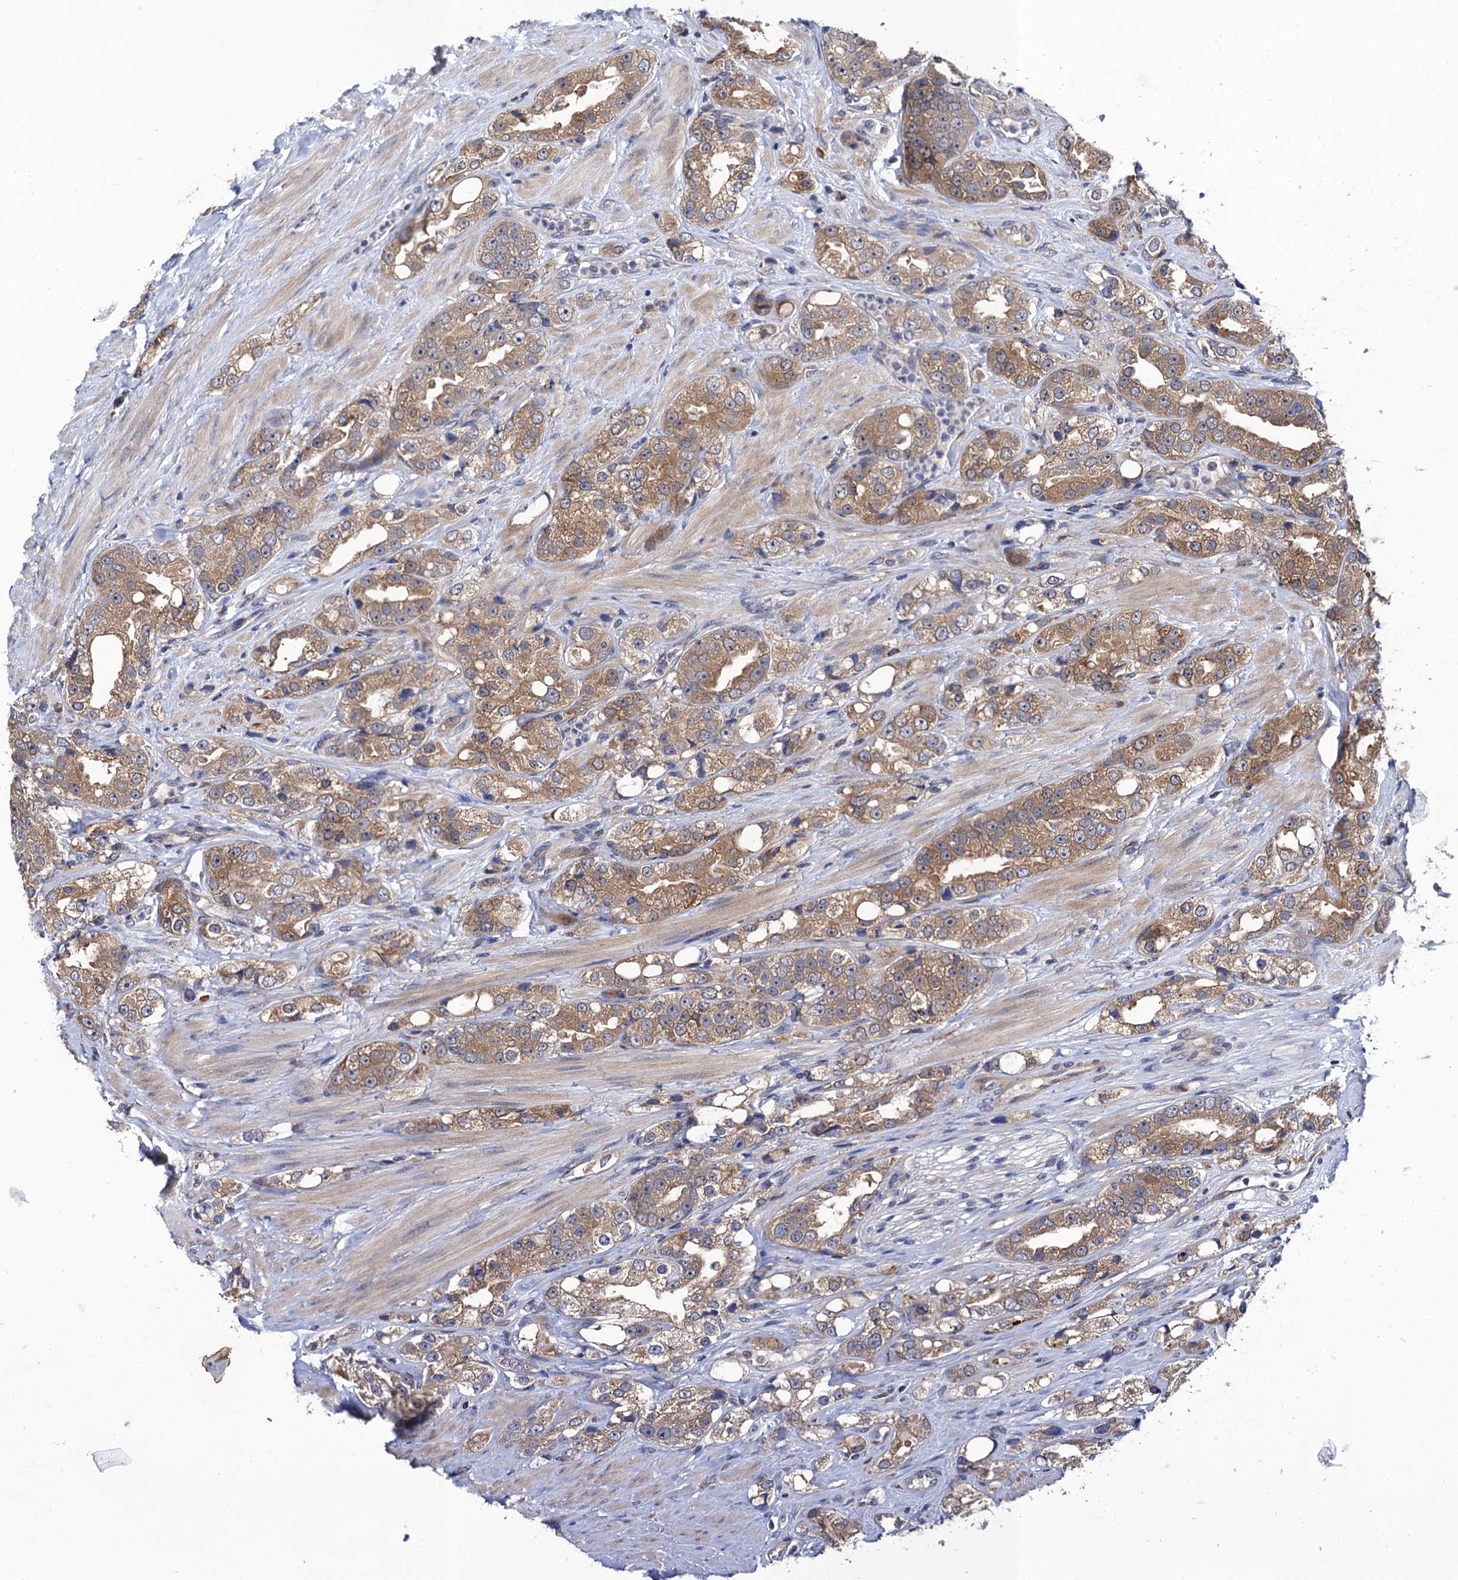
{"staining": {"intensity": "moderate", "quantity": ">75%", "location": "cytoplasmic/membranous"}, "tissue": "prostate cancer", "cell_type": "Tumor cells", "image_type": "cancer", "snomed": [{"axis": "morphology", "description": "Adenocarcinoma, NOS"}, {"axis": "topography", "description": "Prostate"}], "caption": "A micrograph of prostate cancer (adenocarcinoma) stained for a protein reveals moderate cytoplasmic/membranous brown staining in tumor cells. The staining was performed using DAB (3,3'-diaminobenzidine) to visualize the protein expression in brown, while the nuclei were stained in blue with hematoxylin (Magnification: 20x).", "gene": "PGLS", "patient": {"sex": "male", "age": 79}}